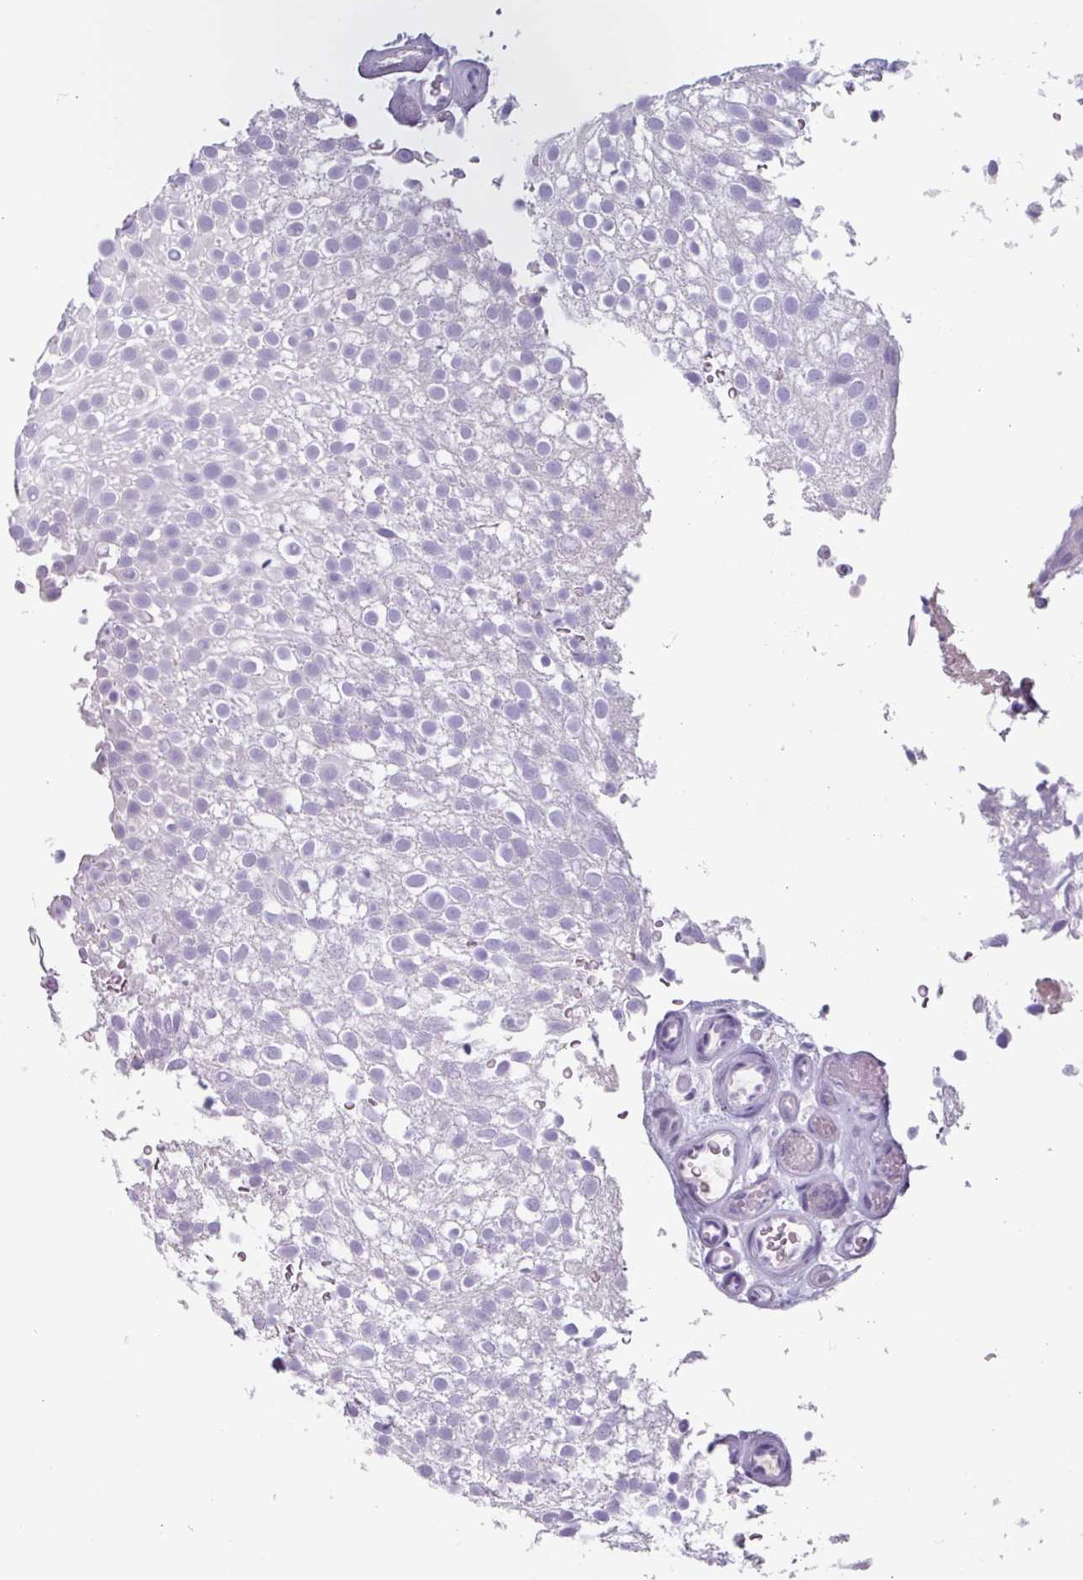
{"staining": {"intensity": "negative", "quantity": "none", "location": "none"}, "tissue": "urothelial cancer", "cell_type": "Tumor cells", "image_type": "cancer", "snomed": [{"axis": "morphology", "description": "Urothelial carcinoma, Low grade"}, {"axis": "topography", "description": "Urinary bladder"}], "caption": "This is a image of immunohistochemistry (IHC) staining of low-grade urothelial carcinoma, which shows no staining in tumor cells.", "gene": "OR2T10", "patient": {"sex": "male", "age": 78}}